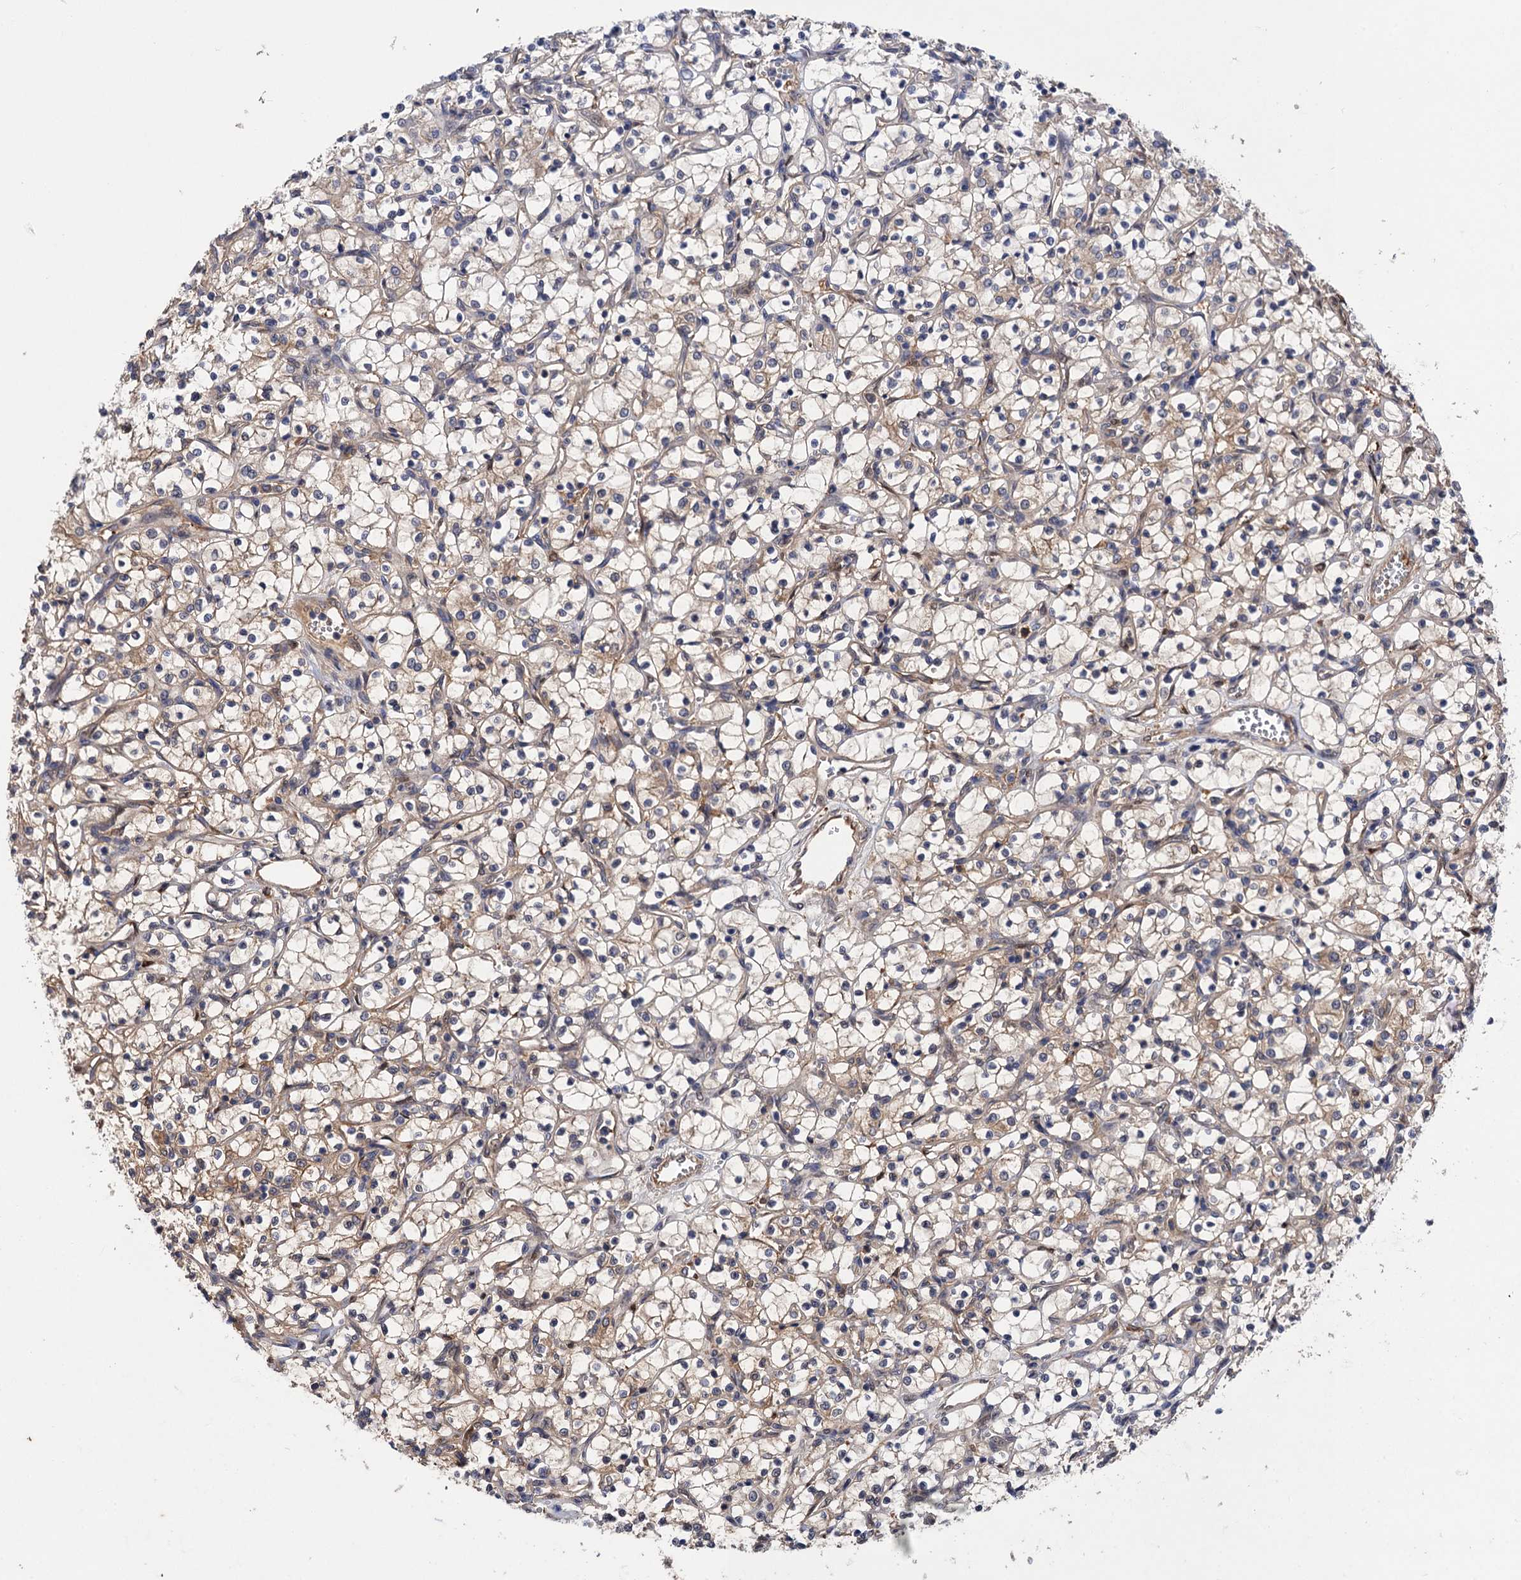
{"staining": {"intensity": "weak", "quantity": "<25%", "location": "cytoplasmic/membranous"}, "tissue": "renal cancer", "cell_type": "Tumor cells", "image_type": "cancer", "snomed": [{"axis": "morphology", "description": "Adenocarcinoma, NOS"}, {"axis": "topography", "description": "Kidney"}], "caption": "There is no significant expression in tumor cells of renal cancer (adenocarcinoma). The staining was performed using DAB (3,3'-diaminobenzidine) to visualize the protein expression in brown, while the nuclei were stained in blue with hematoxylin (Magnification: 20x).", "gene": "NEK8", "patient": {"sex": "female", "age": 69}}